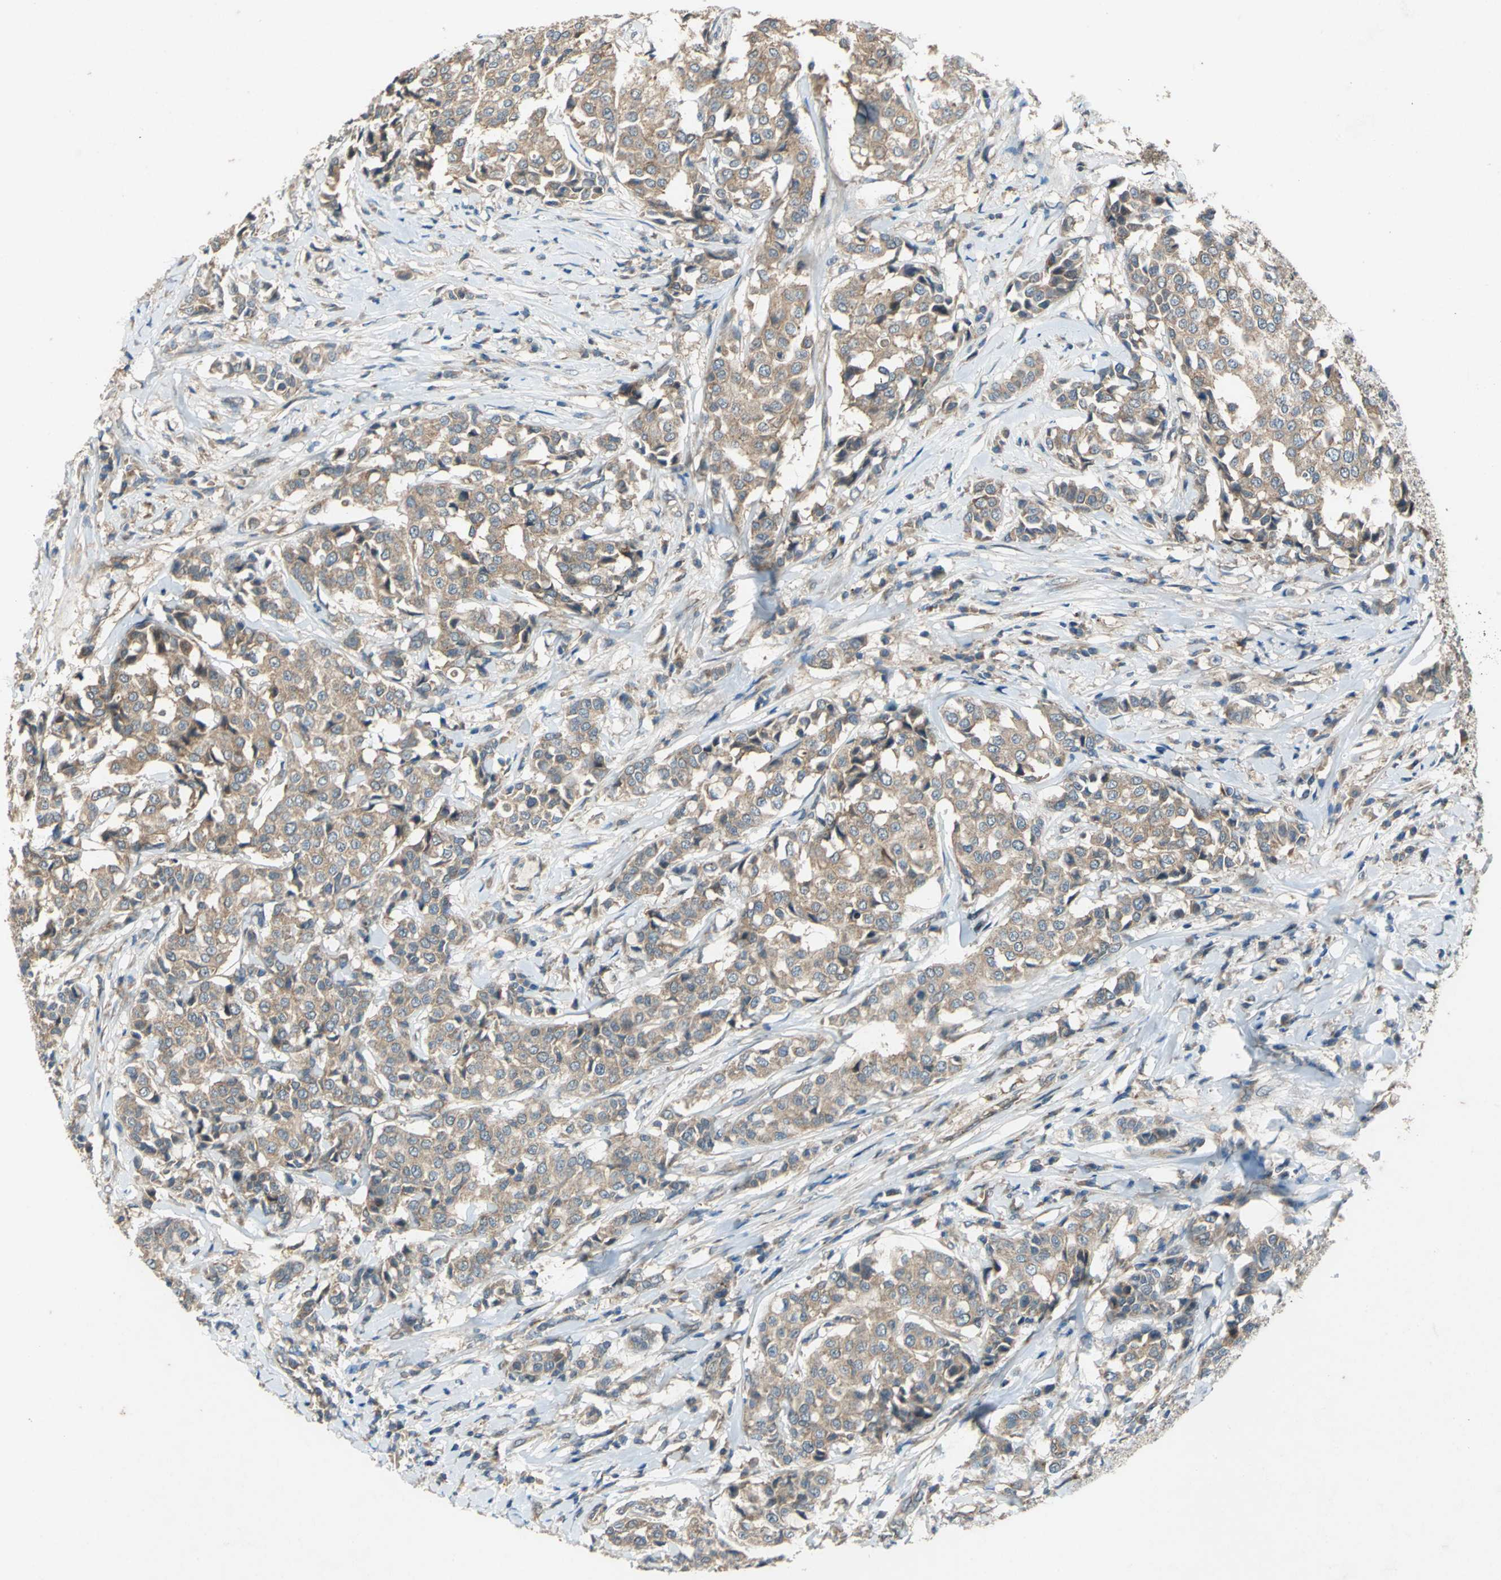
{"staining": {"intensity": "moderate", "quantity": ">75%", "location": "cytoplasmic/membranous"}, "tissue": "breast cancer", "cell_type": "Tumor cells", "image_type": "cancer", "snomed": [{"axis": "morphology", "description": "Duct carcinoma"}, {"axis": "topography", "description": "Breast"}], "caption": "This is a micrograph of IHC staining of breast invasive ductal carcinoma, which shows moderate positivity in the cytoplasmic/membranous of tumor cells.", "gene": "EMCN", "patient": {"sex": "female", "age": 27}}